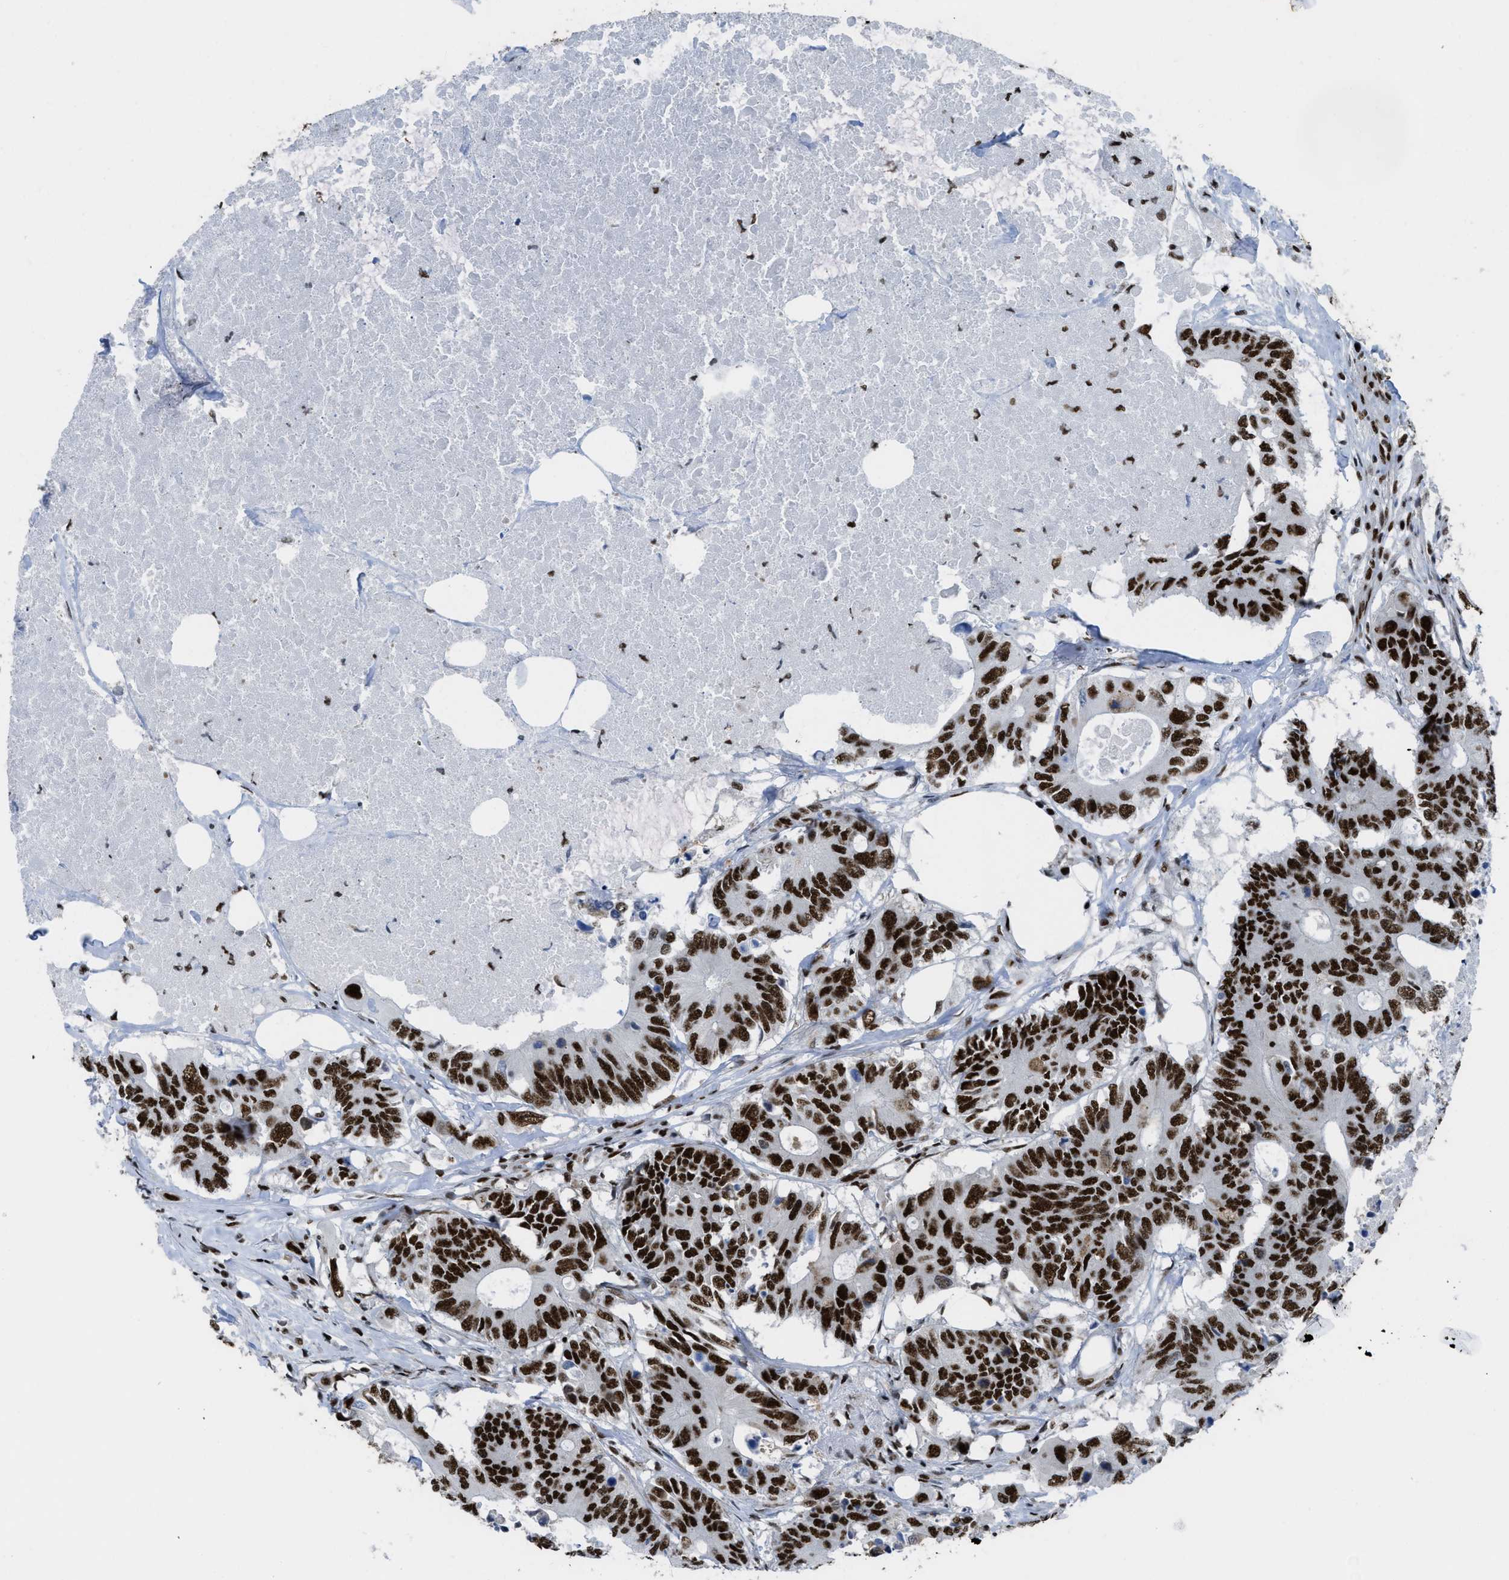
{"staining": {"intensity": "strong", "quantity": ">75%", "location": "nuclear"}, "tissue": "colorectal cancer", "cell_type": "Tumor cells", "image_type": "cancer", "snomed": [{"axis": "morphology", "description": "Adenocarcinoma, NOS"}, {"axis": "topography", "description": "Colon"}], "caption": "Protein staining of colorectal adenocarcinoma tissue shows strong nuclear positivity in about >75% of tumor cells.", "gene": "ZNF207", "patient": {"sex": "male", "age": 71}}